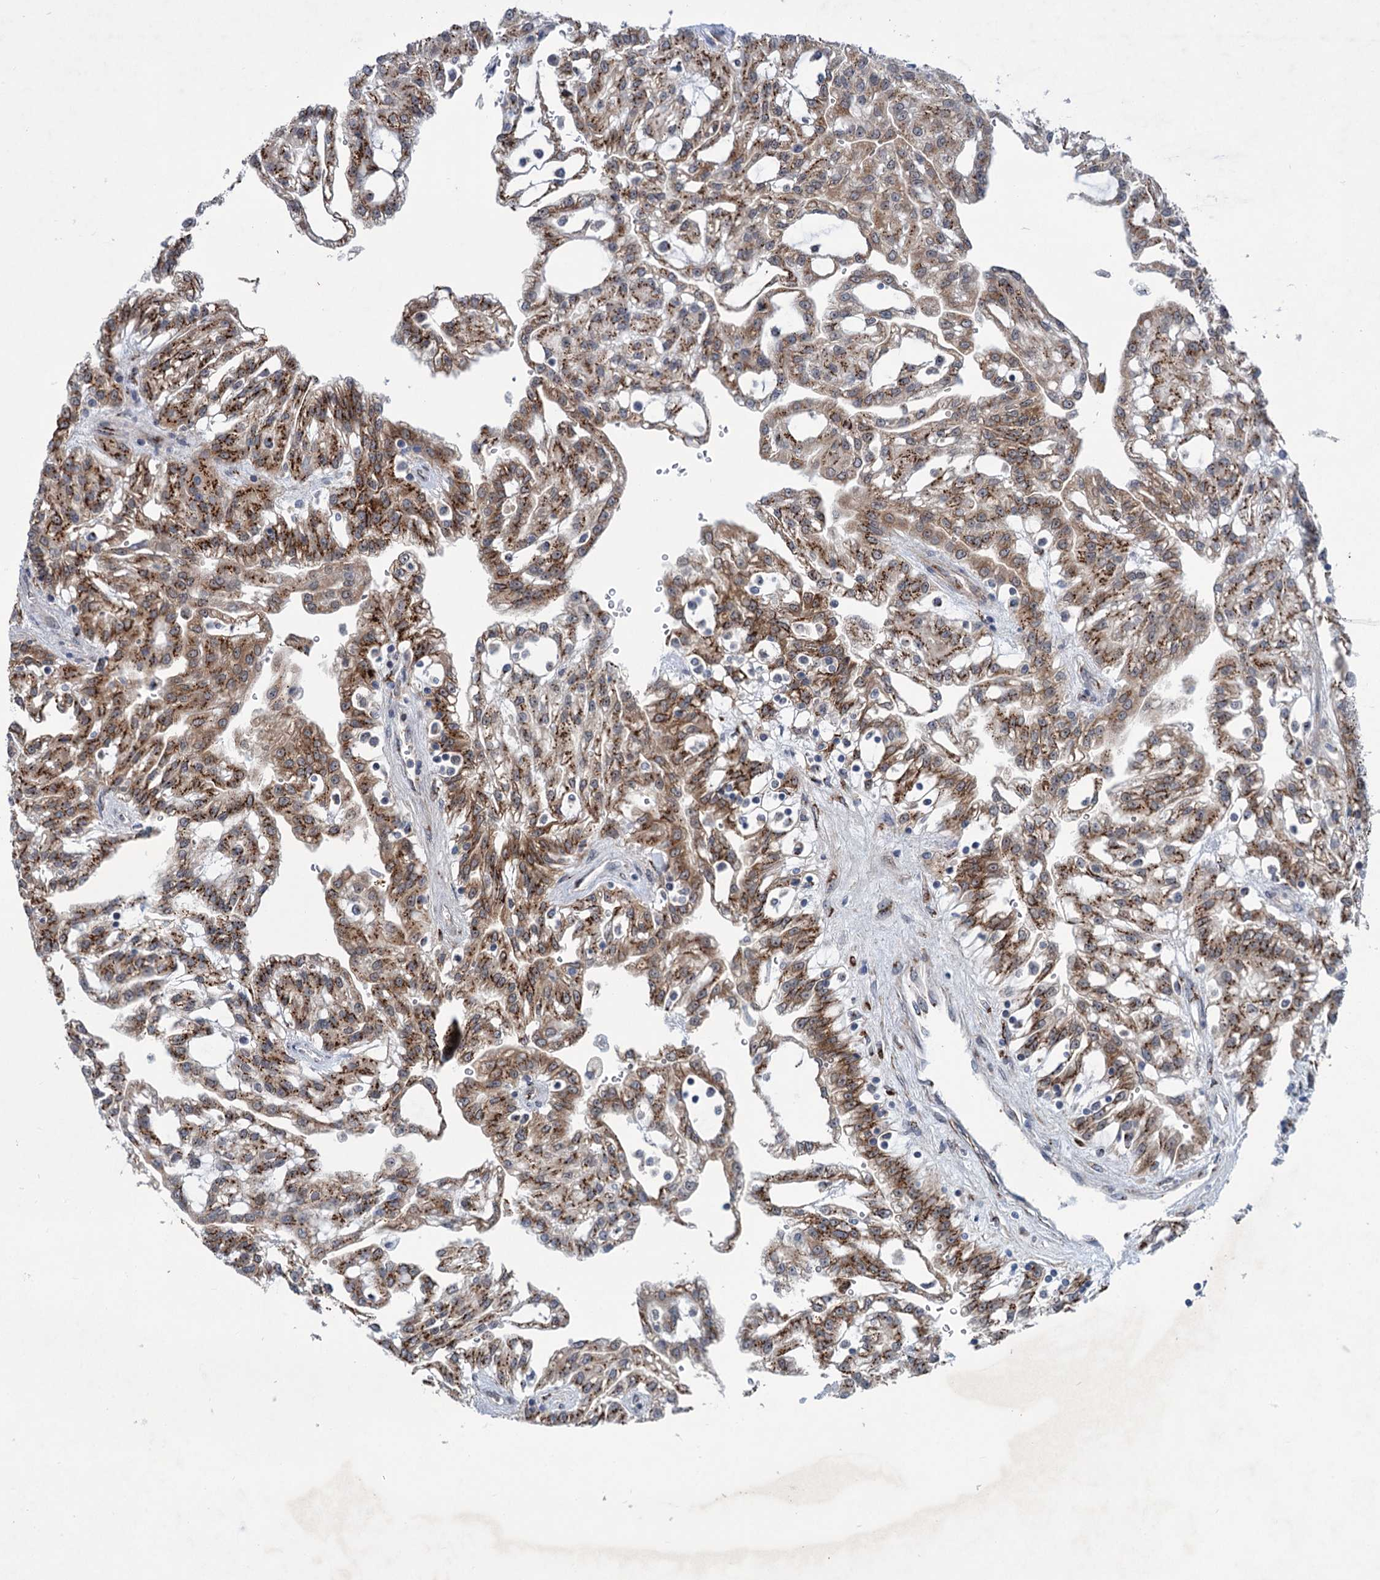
{"staining": {"intensity": "strong", "quantity": ">75%", "location": "cytoplasmic/membranous"}, "tissue": "renal cancer", "cell_type": "Tumor cells", "image_type": "cancer", "snomed": [{"axis": "morphology", "description": "Adenocarcinoma, NOS"}, {"axis": "topography", "description": "Kidney"}], "caption": "The image displays a brown stain indicating the presence of a protein in the cytoplasmic/membranous of tumor cells in adenocarcinoma (renal).", "gene": "ELP4", "patient": {"sex": "male", "age": 63}}